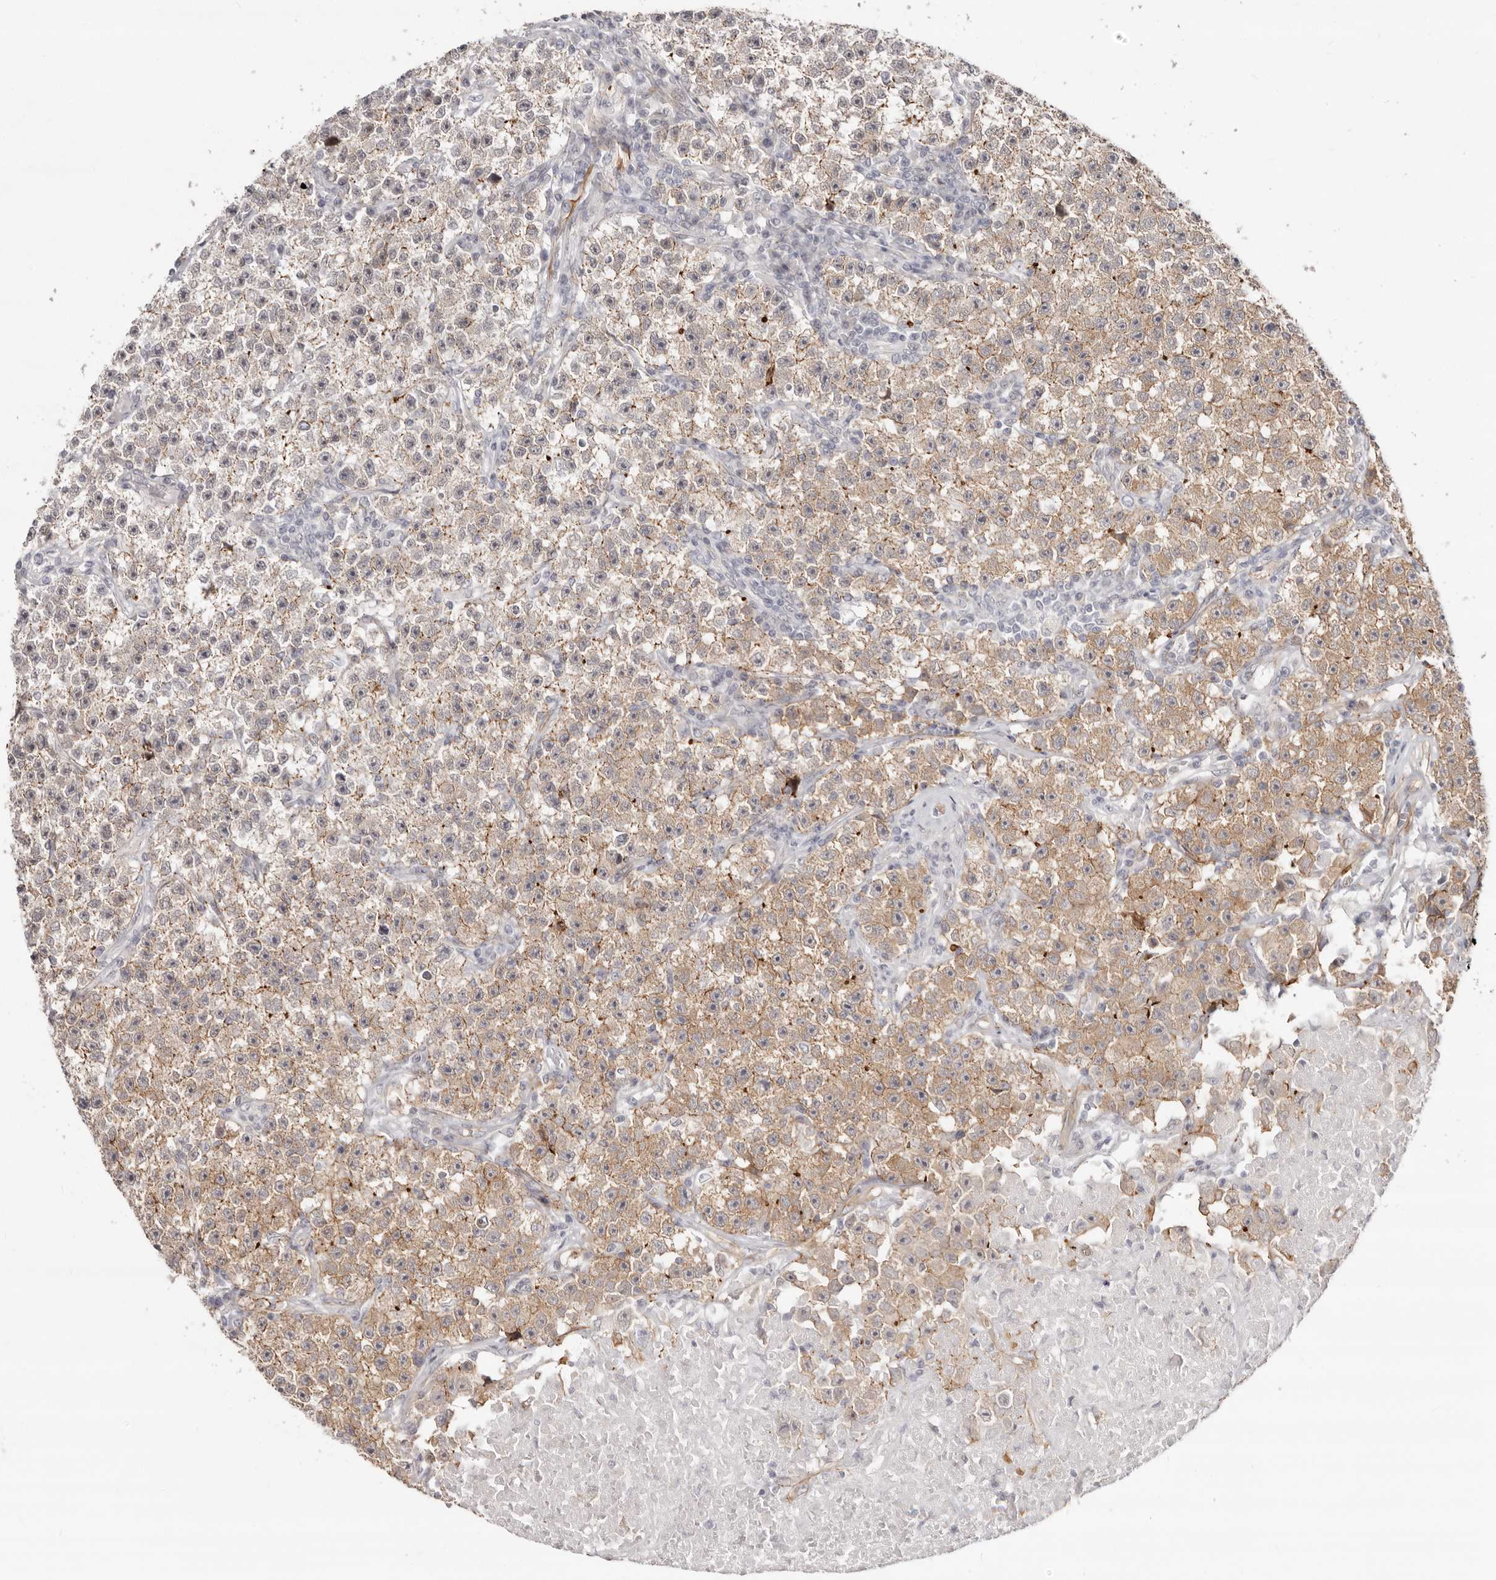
{"staining": {"intensity": "moderate", "quantity": ">75%", "location": "cytoplasmic/membranous"}, "tissue": "testis cancer", "cell_type": "Tumor cells", "image_type": "cancer", "snomed": [{"axis": "morphology", "description": "Seminoma, NOS"}, {"axis": "topography", "description": "Testis"}], "caption": "Seminoma (testis) stained with DAB immunohistochemistry reveals medium levels of moderate cytoplasmic/membranous positivity in approximately >75% of tumor cells. (Brightfield microscopy of DAB IHC at high magnification).", "gene": "SZT2", "patient": {"sex": "male", "age": 22}}